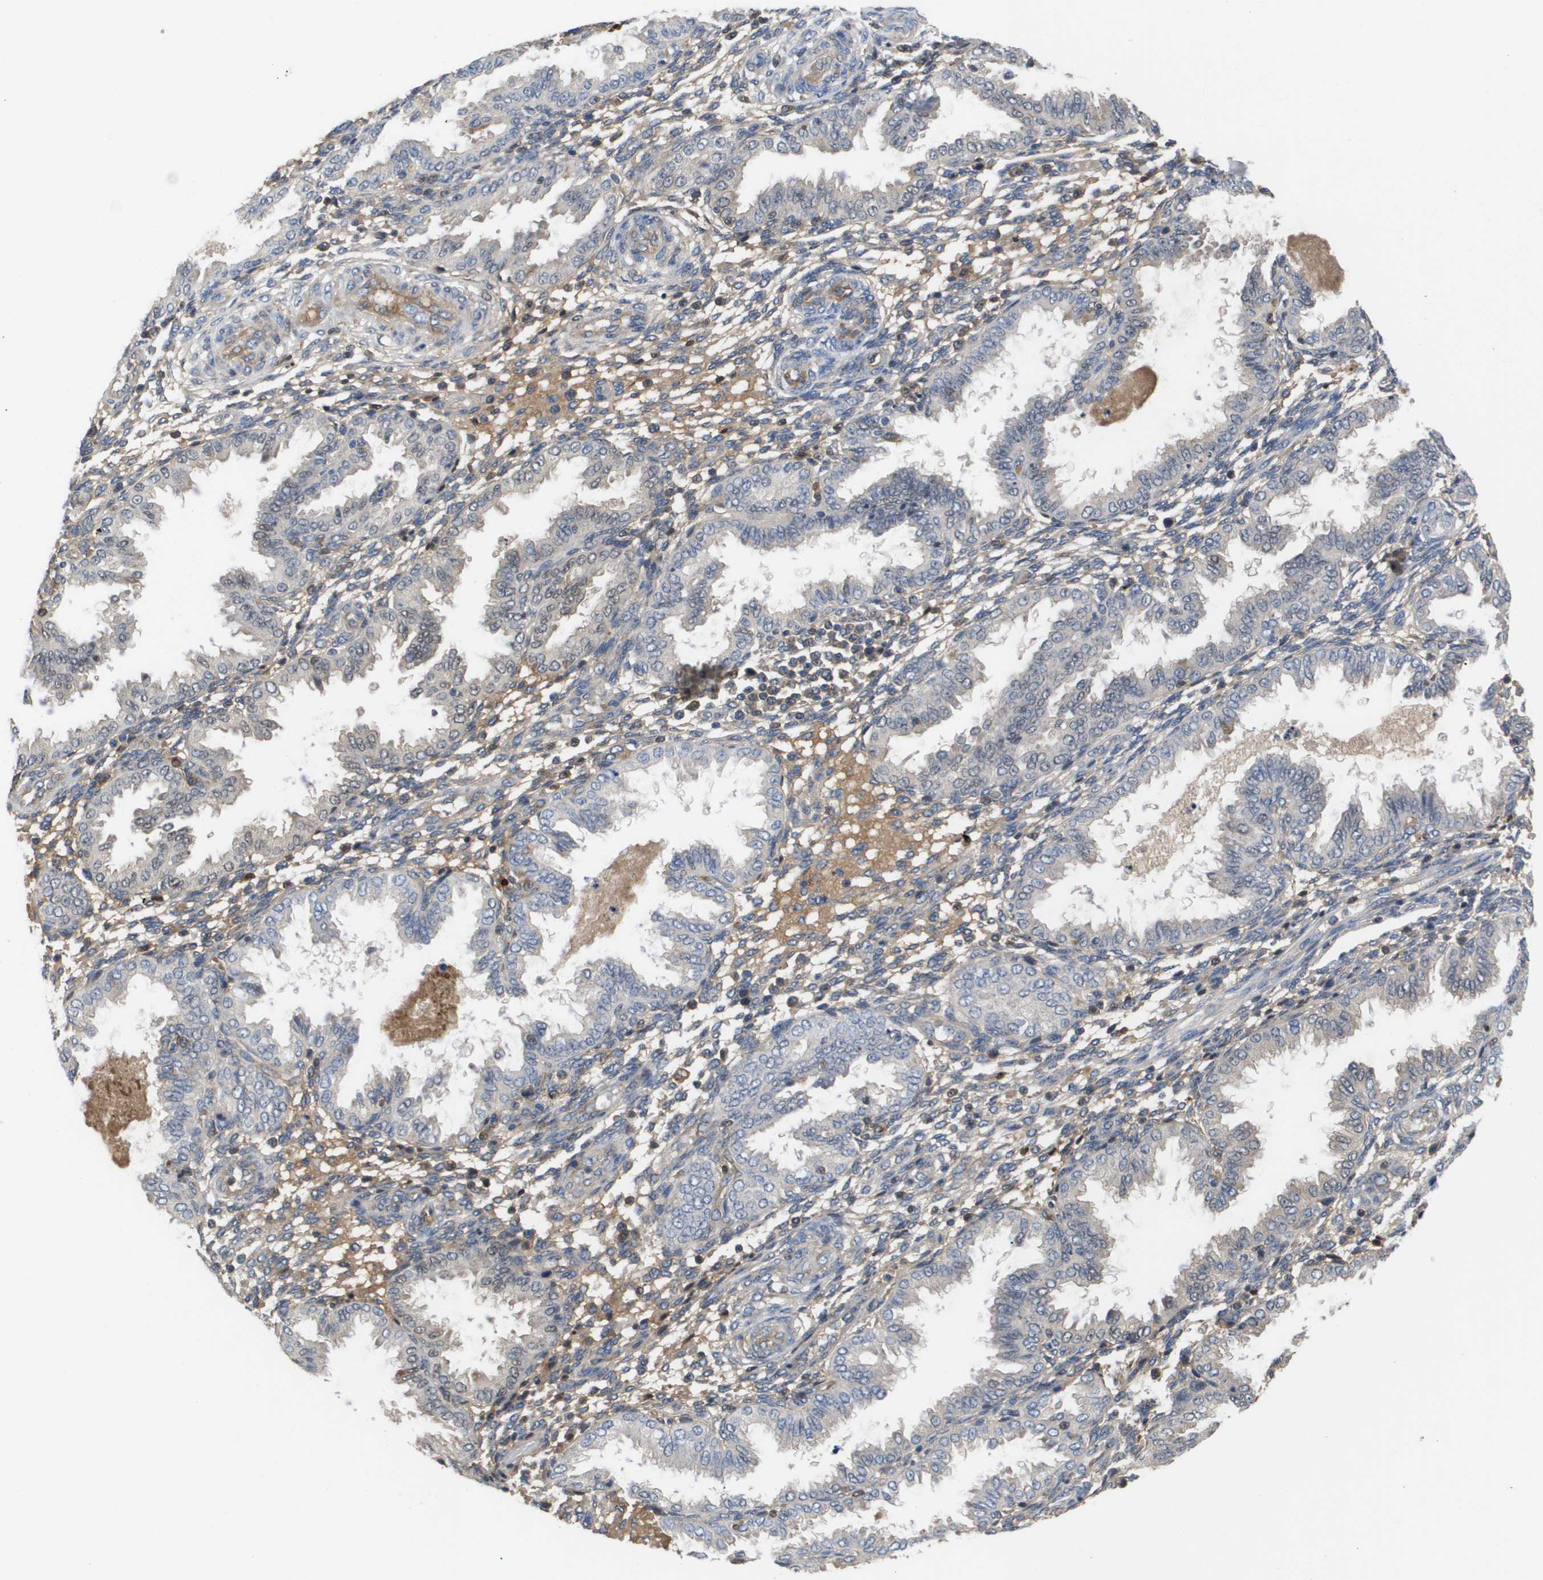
{"staining": {"intensity": "moderate", "quantity": "<25%", "location": "cytoplasmic/membranous"}, "tissue": "endometrium", "cell_type": "Cells in endometrial stroma", "image_type": "normal", "snomed": [{"axis": "morphology", "description": "Normal tissue, NOS"}, {"axis": "topography", "description": "Endometrium"}], "caption": "The photomicrograph demonstrates immunohistochemical staining of benign endometrium. There is moderate cytoplasmic/membranous staining is seen in about <25% of cells in endometrial stroma.", "gene": "SERPINA6", "patient": {"sex": "female", "age": 33}}